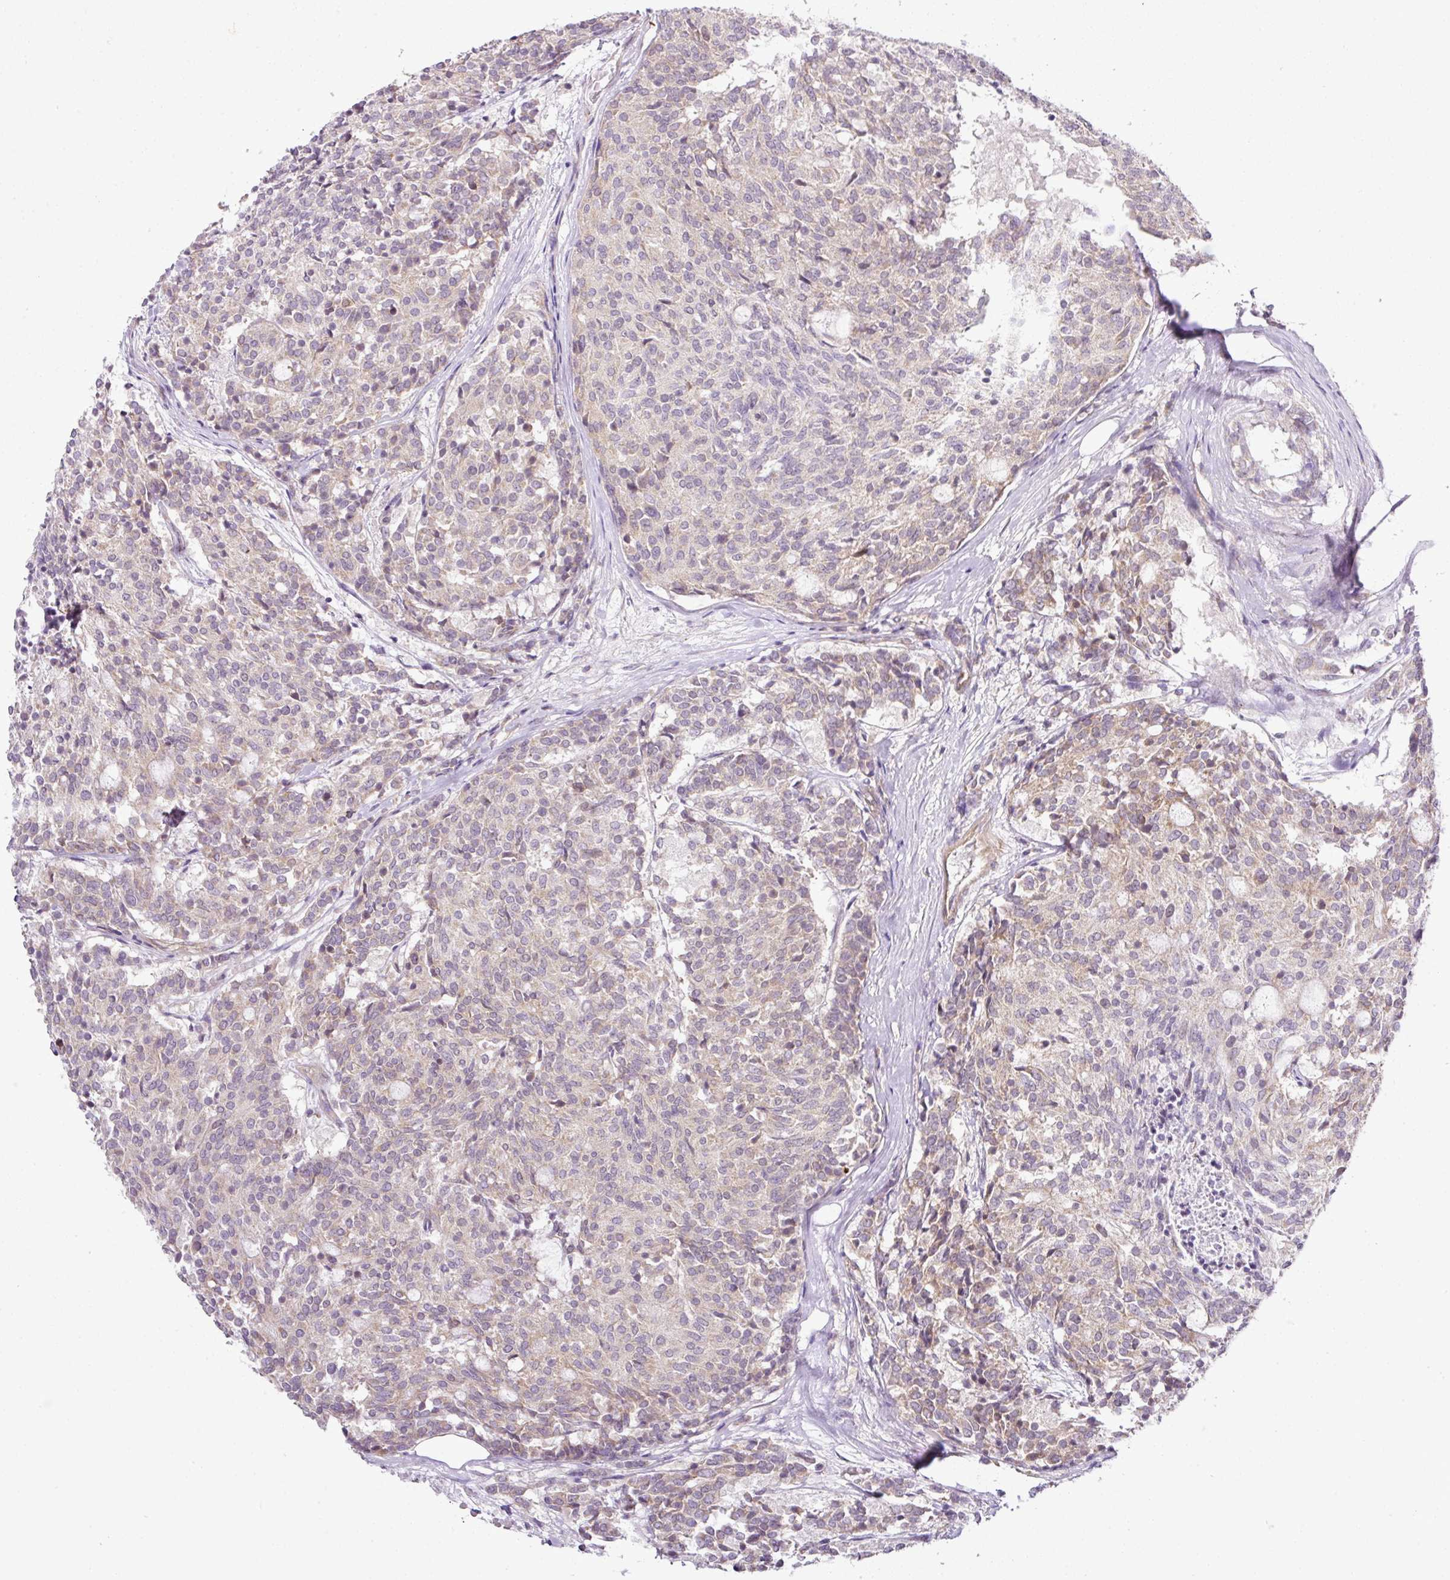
{"staining": {"intensity": "weak", "quantity": "25%-75%", "location": "cytoplasmic/membranous"}, "tissue": "carcinoid", "cell_type": "Tumor cells", "image_type": "cancer", "snomed": [{"axis": "morphology", "description": "Carcinoid, malignant, NOS"}, {"axis": "topography", "description": "Pancreas"}], "caption": "Immunohistochemical staining of human carcinoid (malignant) shows weak cytoplasmic/membranous protein staining in about 25%-75% of tumor cells.", "gene": "FAM32A", "patient": {"sex": "female", "age": 54}}